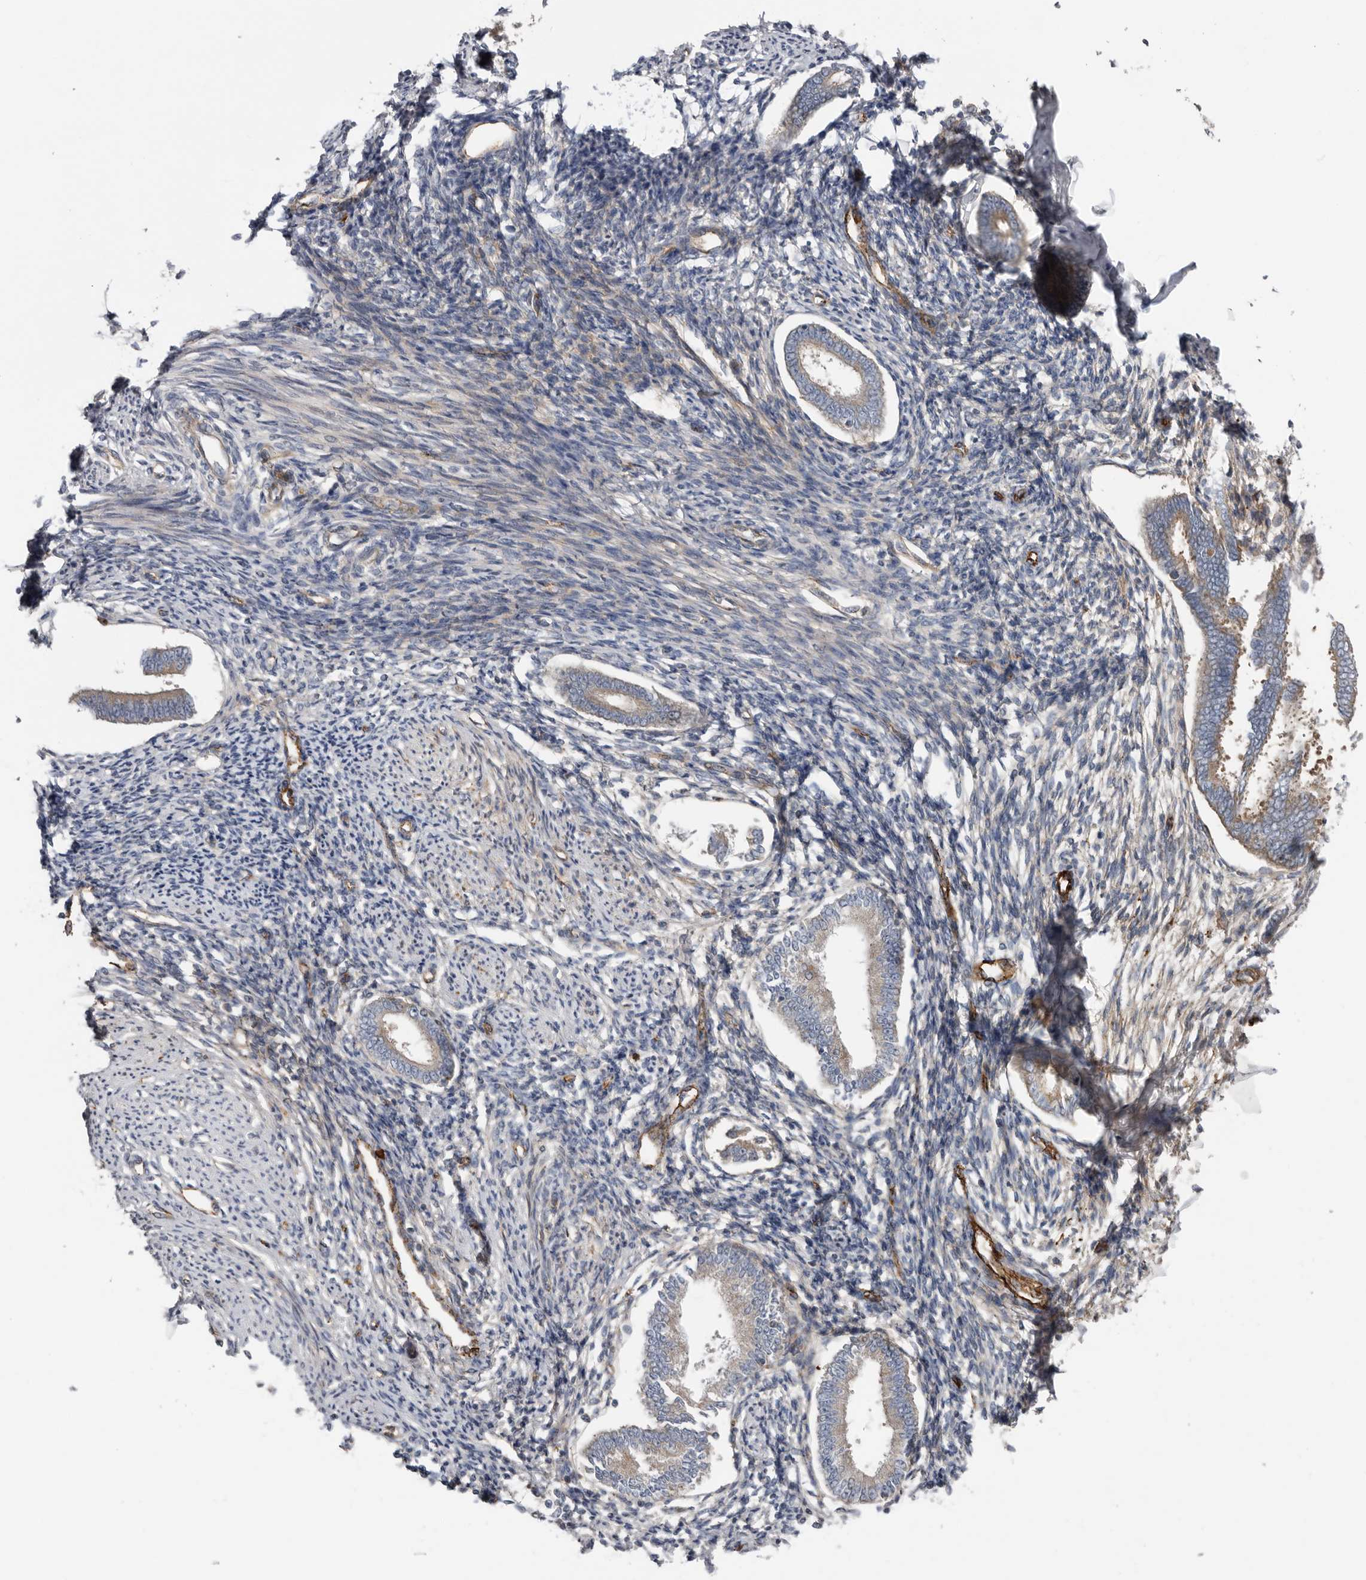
{"staining": {"intensity": "moderate", "quantity": "25%-75%", "location": "cytoplasmic/membranous"}, "tissue": "endometrium", "cell_type": "Cells in endometrial stroma", "image_type": "normal", "snomed": [{"axis": "morphology", "description": "Normal tissue, NOS"}, {"axis": "topography", "description": "Endometrium"}], "caption": "Immunohistochemical staining of unremarkable human endometrium displays medium levels of moderate cytoplasmic/membranous expression in about 25%-75% of cells in endometrial stroma.", "gene": "LUZP1", "patient": {"sex": "female", "age": 56}}